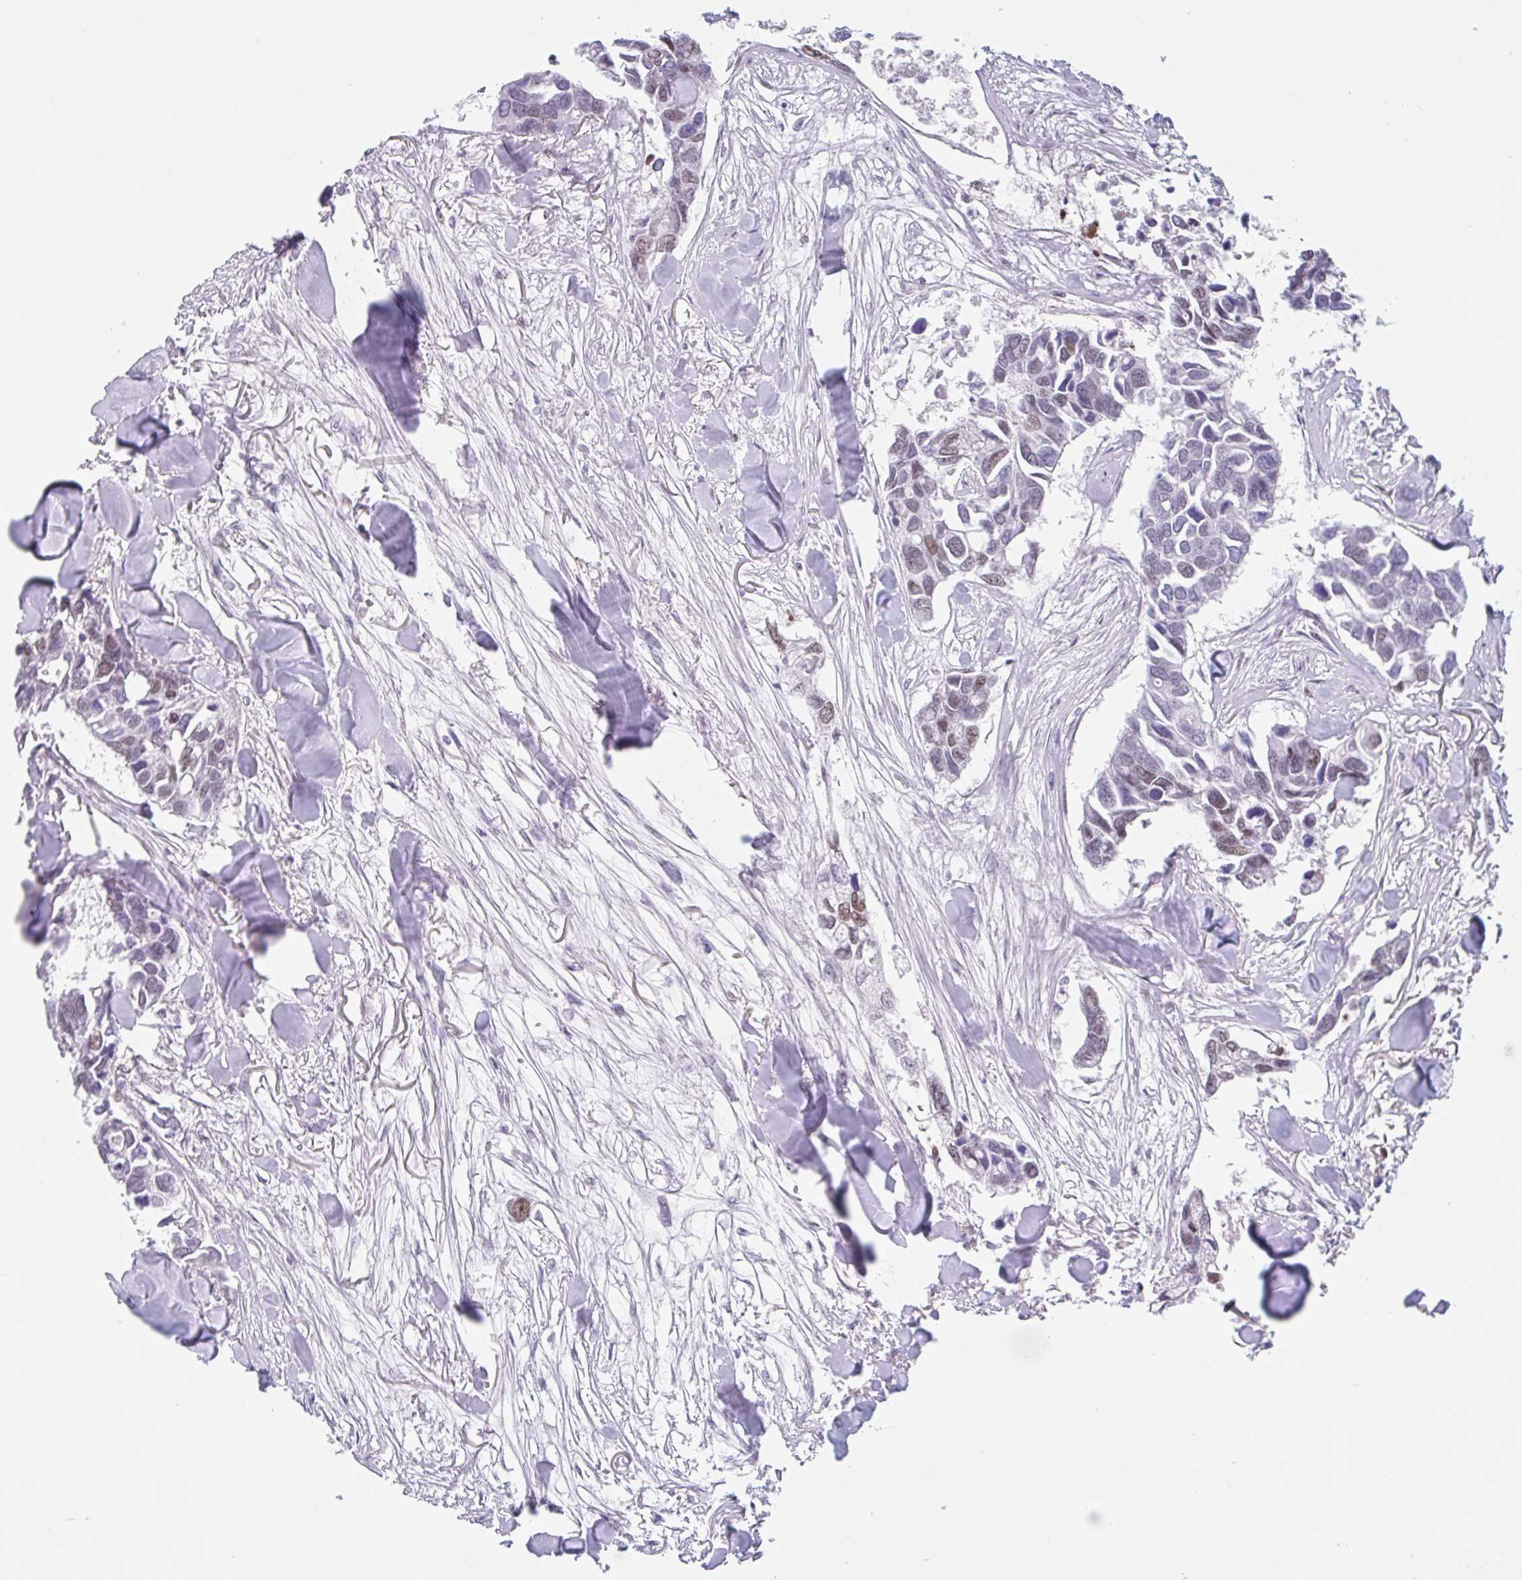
{"staining": {"intensity": "moderate", "quantity": "25%-75%", "location": "nuclear"}, "tissue": "breast cancer", "cell_type": "Tumor cells", "image_type": "cancer", "snomed": [{"axis": "morphology", "description": "Duct carcinoma"}, {"axis": "topography", "description": "Breast"}], "caption": "Invasive ductal carcinoma (breast) was stained to show a protein in brown. There is medium levels of moderate nuclear staining in approximately 25%-75% of tumor cells. The staining was performed using DAB (3,3'-diaminobenzidine), with brown indicating positive protein expression. Nuclei are stained blue with hematoxylin.", "gene": "LENG9", "patient": {"sex": "female", "age": 83}}